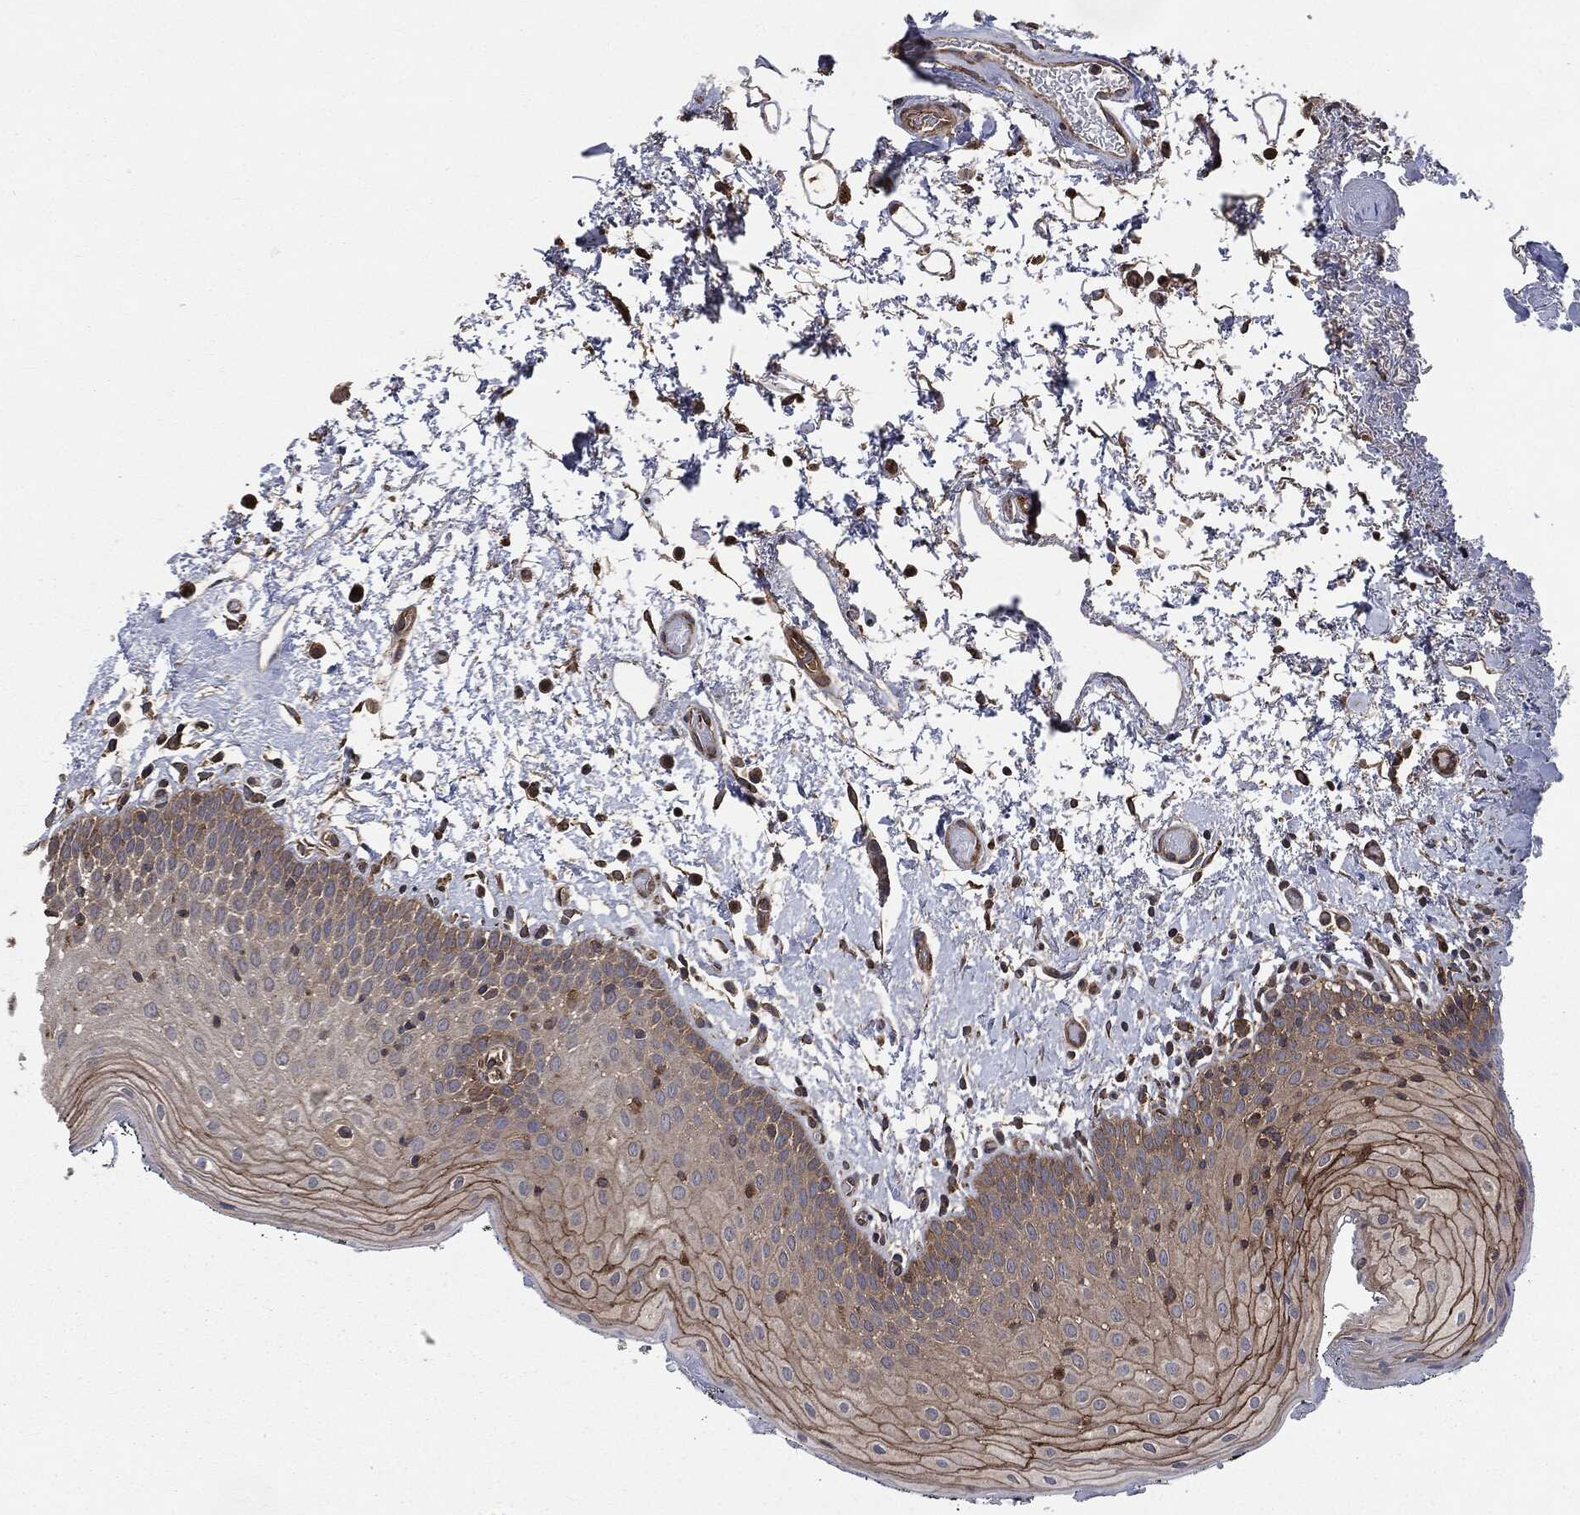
{"staining": {"intensity": "strong", "quantity": "<25%", "location": "cytoplasmic/membranous"}, "tissue": "oral mucosa", "cell_type": "Squamous epithelial cells", "image_type": "normal", "snomed": [{"axis": "morphology", "description": "Normal tissue, NOS"}, {"axis": "morphology", "description": "Squamous cell carcinoma, NOS"}, {"axis": "topography", "description": "Oral tissue"}, {"axis": "topography", "description": "Tounge, NOS"}, {"axis": "topography", "description": "Head-Neck"}], "caption": "Immunohistochemical staining of normal oral mucosa shows <25% levels of strong cytoplasmic/membranous protein staining in approximately <25% of squamous epithelial cells. The staining was performed using DAB, with brown indicating positive protein expression. Nuclei are stained blue with hematoxylin.", "gene": "PLOD3", "patient": {"sex": "female", "age": 80}}